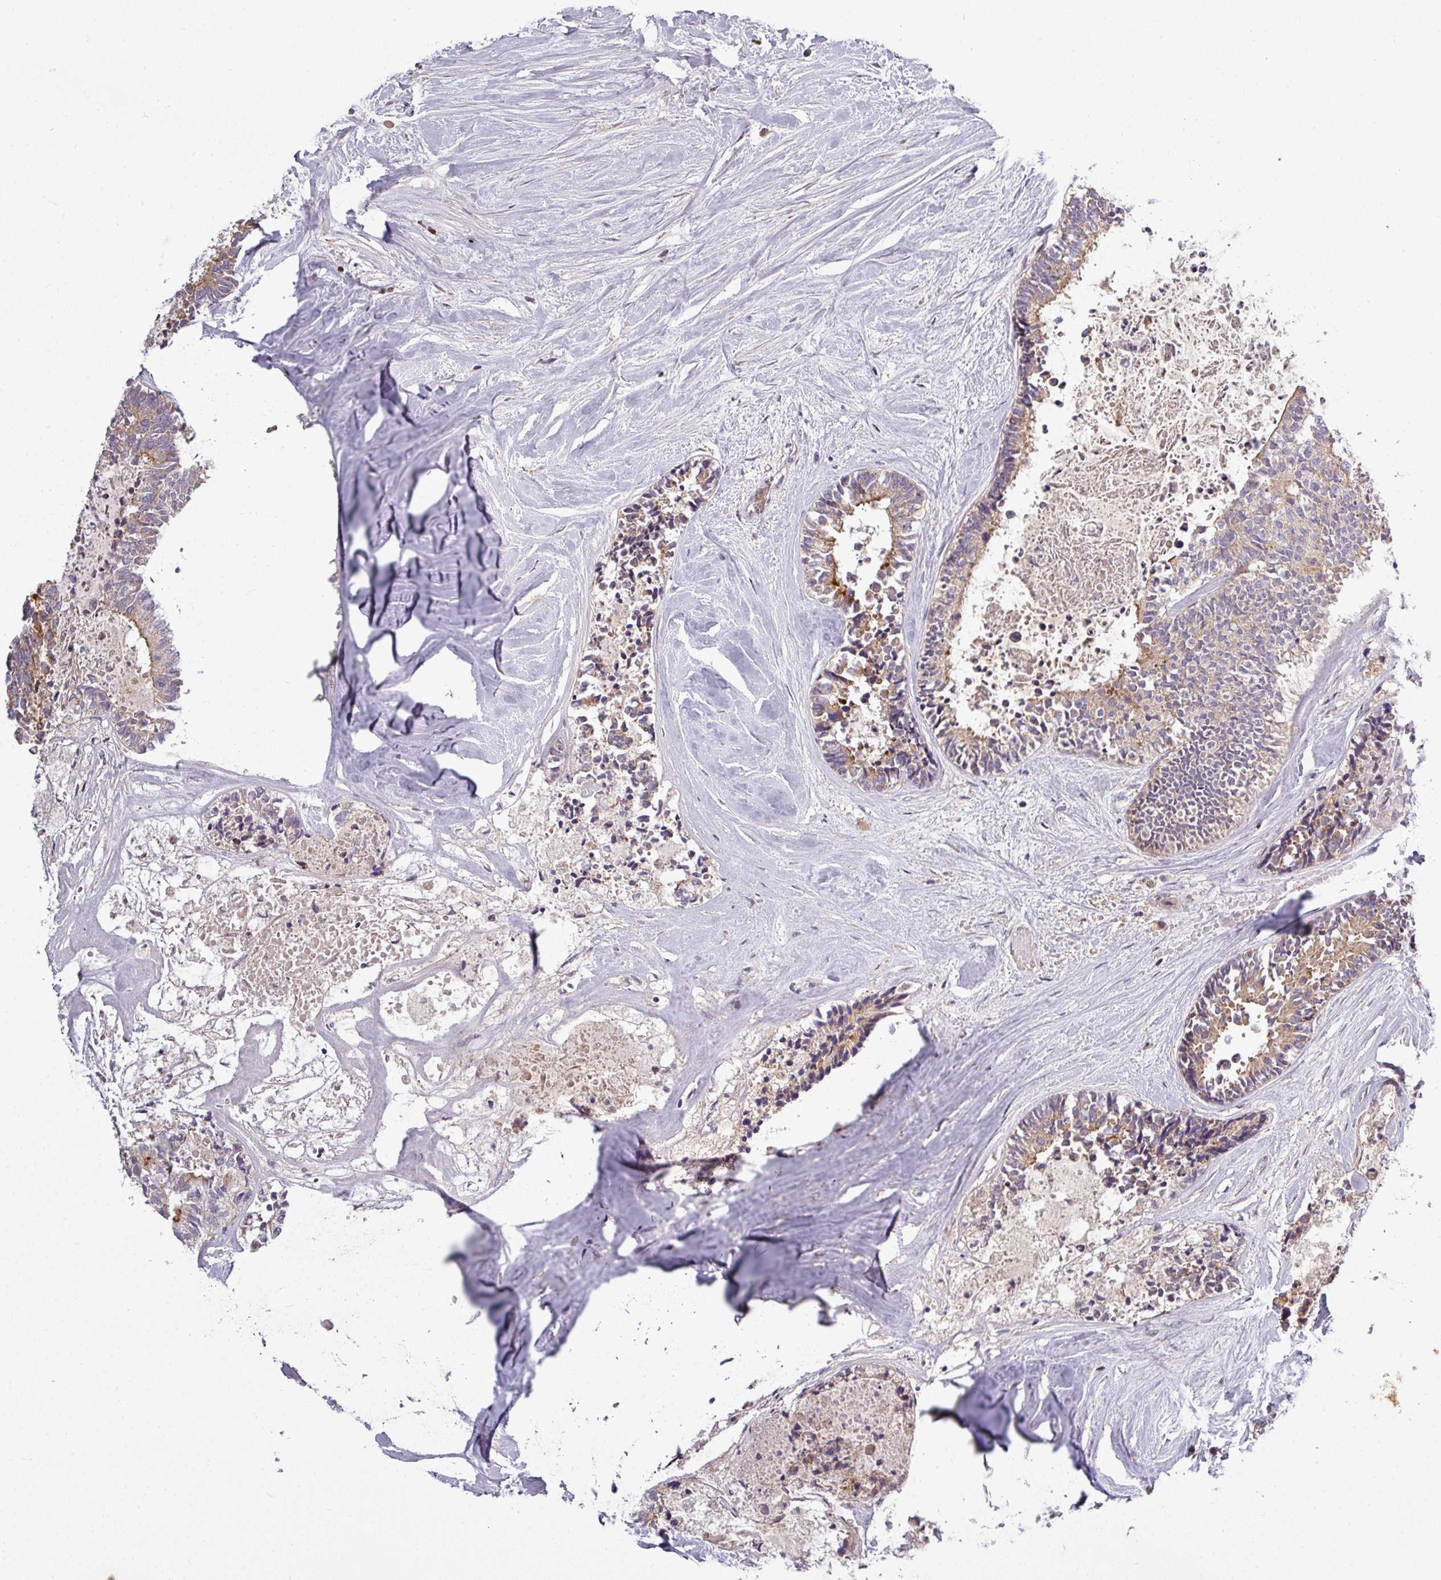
{"staining": {"intensity": "moderate", "quantity": "25%-75%", "location": "cytoplasmic/membranous"}, "tissue": "colorectal cancer", "cell_type": "Tumor cells", "image_type": "cancer", "snomed": [{"axis": "morphology", "description": "Adenocarcinoma, NOS"}, {"axis": "topography", "description": "Colon"}, {"axis": "topography", "description": "Rectum"}], "caption": "Moderate cytoplasmic/membranous expression is appreciated in about 25%-75% of tumor cells in colorectal adenocarcinoma.", "gene": "PAPLN", "patient": {"sex": "male", "age": 57}}